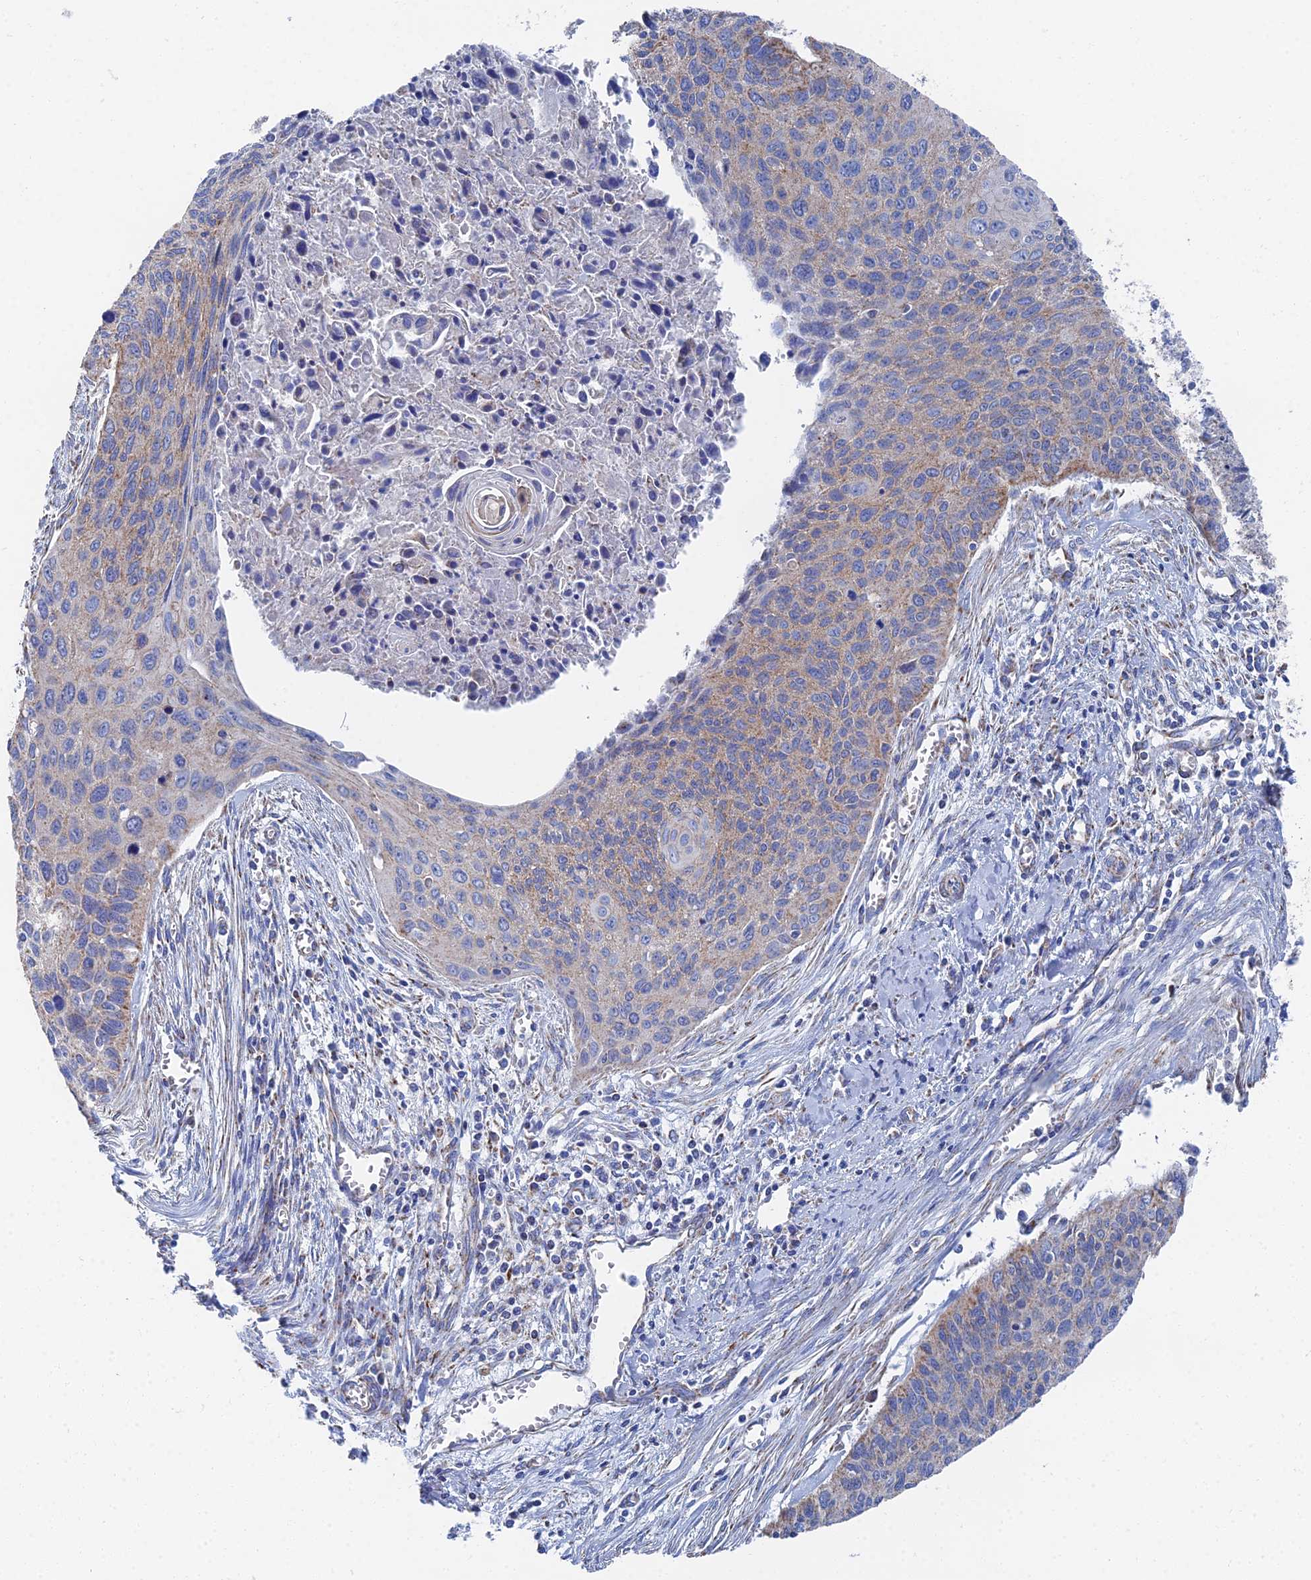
{"staining": {"intensity": "moderate", "quantity": "<25%", "location": "cytoplasmic/membranous"}, "tissue": "cervical cancer", "cell_type": "Tumor cells", "image_type": "cancer", "snomed": [{"axis": "morphology", "description": "Squamous cell carcinoma, NOS"}, {"axis": "topography", "description": "Cervix"}], "caption": "Immunohistochemistry of human cervical squamous cell carcinoma shows low levels of moderate cytoplasmic/membranous expression in about <25% of tumor cells. (Stains: DAB in brown, nuclei in blue, Microscopy: brightfield microscopy at high magnification).", "gene": "IFT80", "patient": {"sex": "female", "age": 55}}